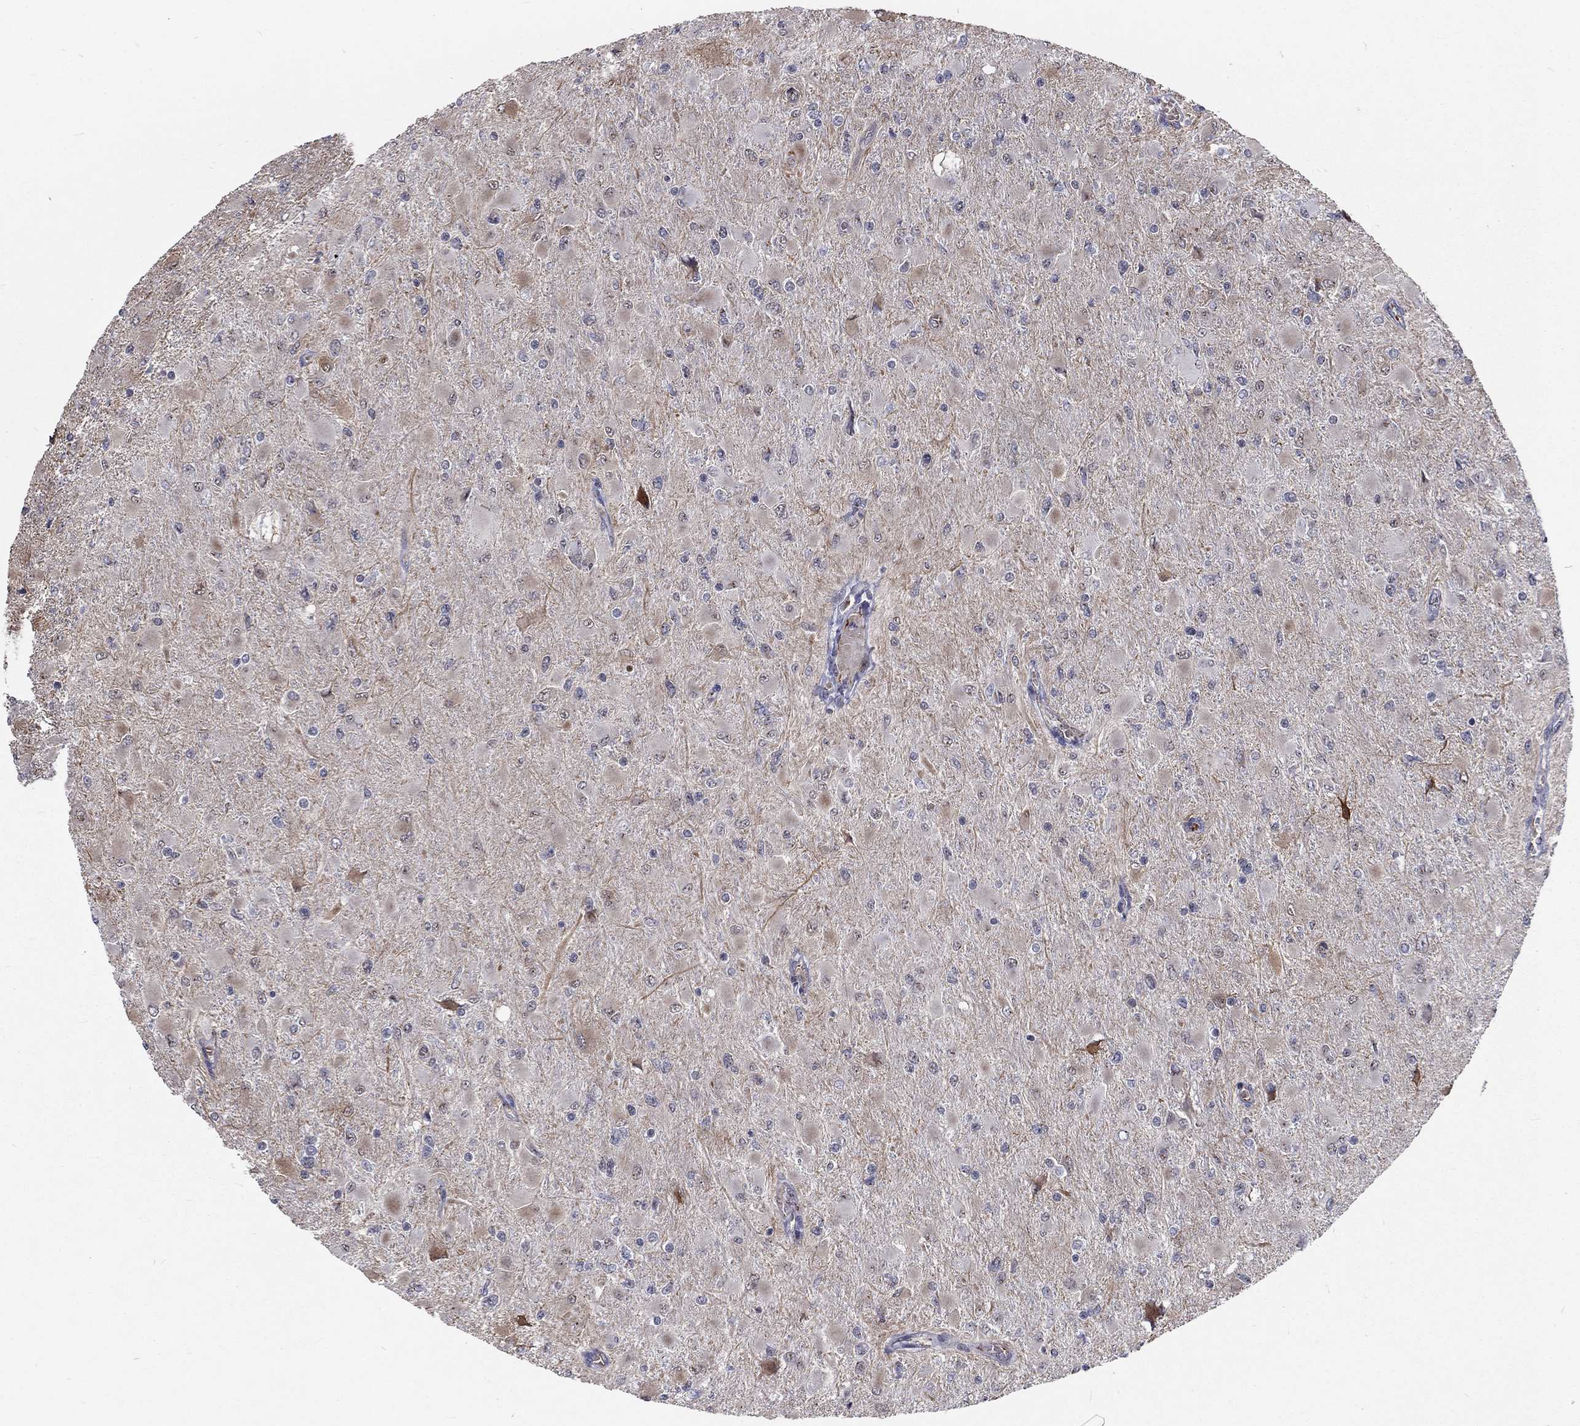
{"staining": {"intensity": "negative", "quantity": "none", "location": "none"}, "tissue": "glioma", "cell_type": "Tumor cells", "image_type": "cancer", "snomed": [{"axis": "morphology", "description": "Glioma, malignant, High grade"}, {"axis": "topography", "description": "Cerebral cortex"}], "caption": "The immunohistochemistry (IHC) image has no significant staining in tumor cells of glioma tissue.", "gene": "ZBED1", "patient": {"sex": "female", "age": 36}}